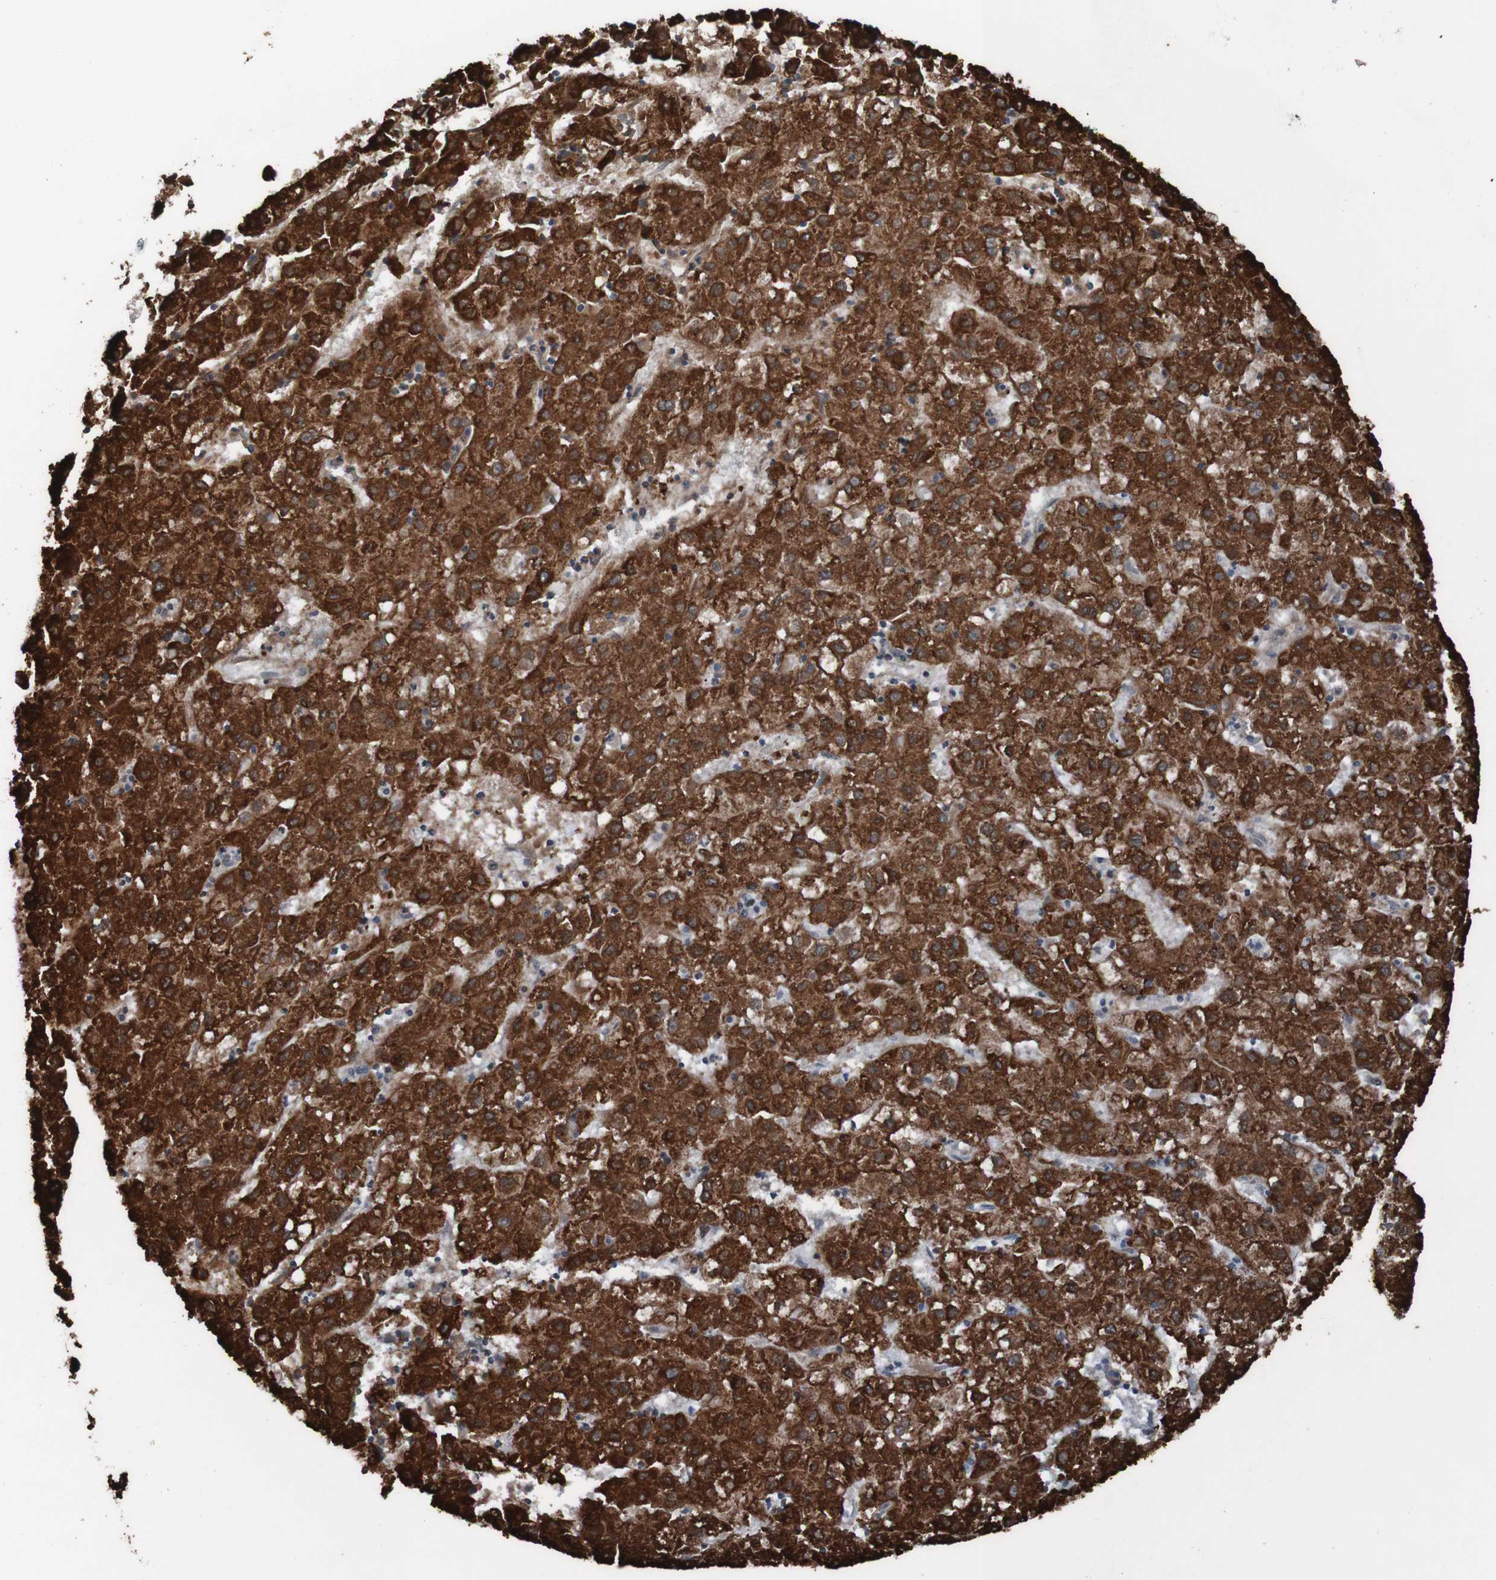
{"staining": {"intensity": "strong", "quantity": ">75%", "location": "cytoplasmic/membranous,nuclear"}, "tissue": "liver cancer", "cell_type": "Tumor cells", "image_type": "cancer", "snomed": [{"axis": "morphology", "description": "Carcinoma, Hepatocellular, NOS"}, {"axis": "topography", "description": "Liver"}], "caption": "An IHC image of tumor tissue is shown. Protein staining in brown labels strong cytoplasmic/membranous and nuclear positivity in liver hepatocellular carcinoma within tumor cells. Using DAB (3,3'-diaminobenzidine) (brown) and hematoxylin (blue) stains, captured at high magnification using brightfield microscopy.", "gene": "PHF2", "patient": {"sex": "male", "age": 72}}